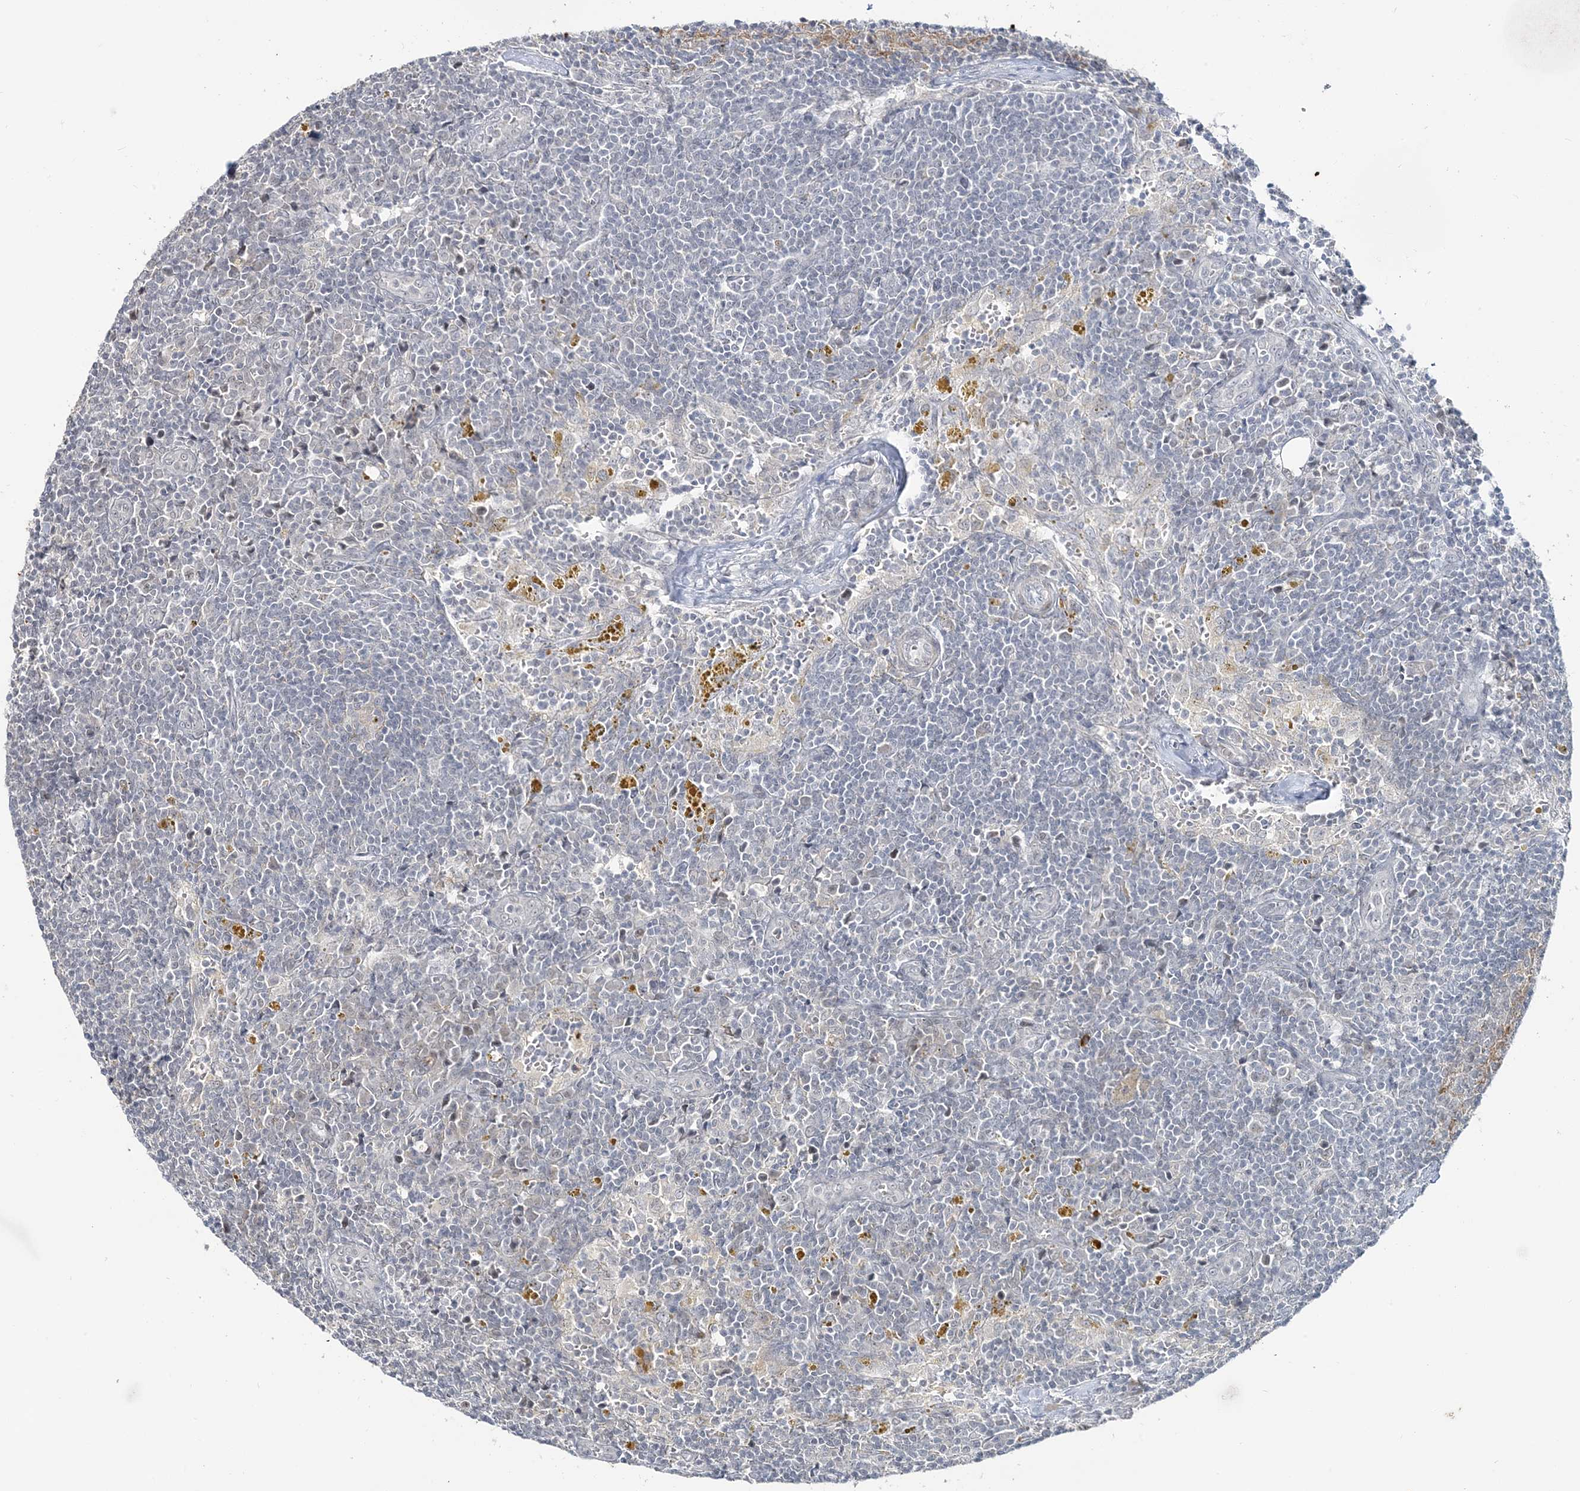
{"staining": {"intensity": "weak", "quantity": "<25%", "location": "cytoplasmic/membranous"}, "tissue": "lymph node", "cell_type": "Germinal center cells", "image_type": "normal", "snomed": [{"axis": "morphology", "description": "Normal tissue, NOS"}, {"axis": "morphology", "description": "Squamous cell carcinoma, metastatic, NOS"}, {"axis": "topography", "description": "Lymph node"}], "caption": "Immunohistochemical staining of normal human lymph node reveals no significant staining in germinal center cells. The staining is performed using DAB (3,3'-diaminobenzidine) brown chromogen with nuclei counter-stained in using hematoxylin.", "gene": "LEXM", "patient": {"sex": "male", "age": 73}}